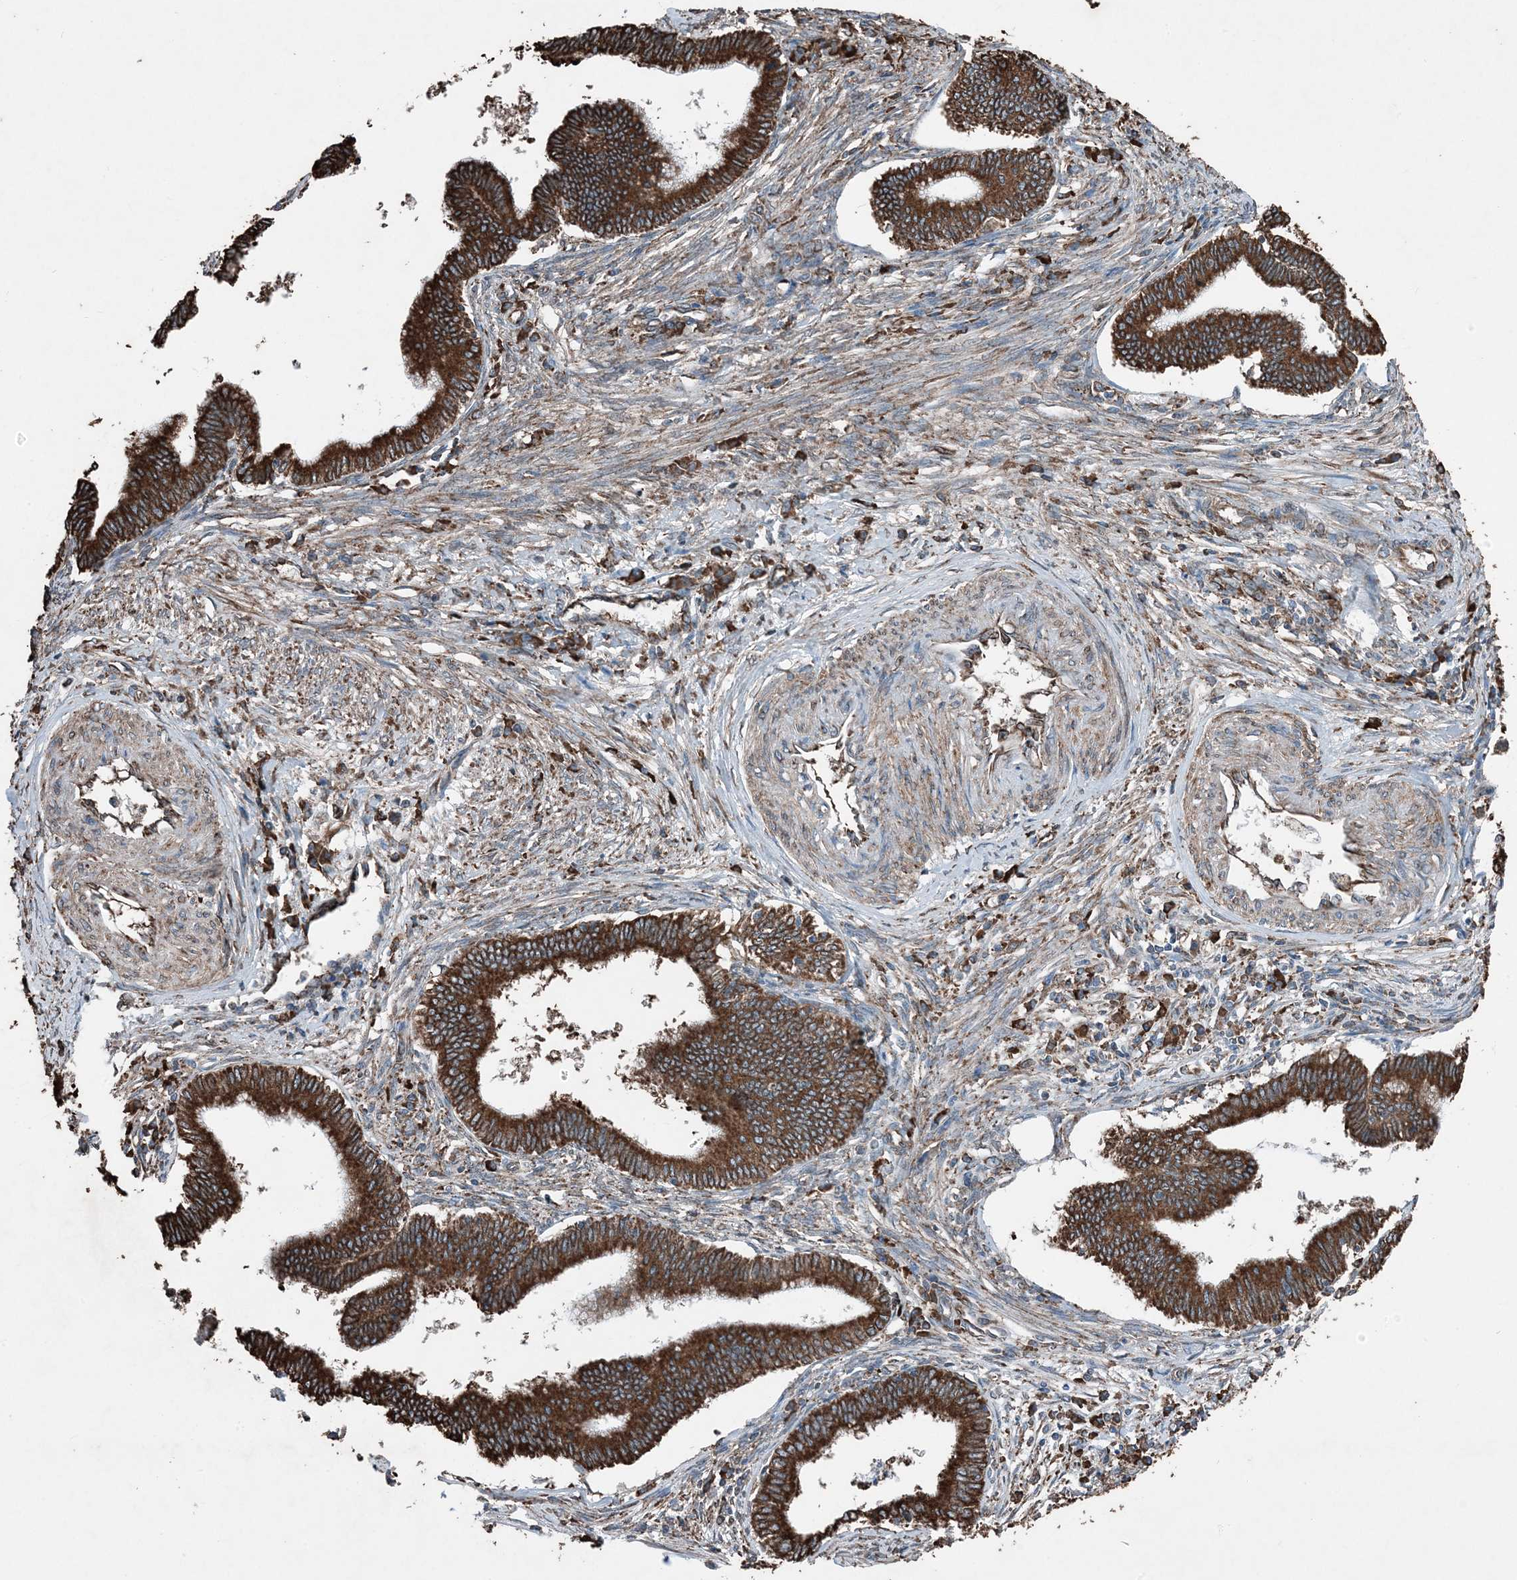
{"staining": {"intensity": "strong", "quantity": ">75%", "location": "cytoplasmic/membranous"}, "tissue": "cervical cancer", "cell_type": "Tumor cells", "image_type": "cancer", "snomed": [{"axis": "morphology", "description": "Adenocarcinoma, NOS"}, {"axis": "topography", "description": "Cervix"}], "caption": "A brown stain shows strong cytoplasmic/membranous expression of a protein in human adenocarcinoma (cervical) tumor cells.", "gene": "PDIA6", "patient": {"sex": "female", "age": 36}}